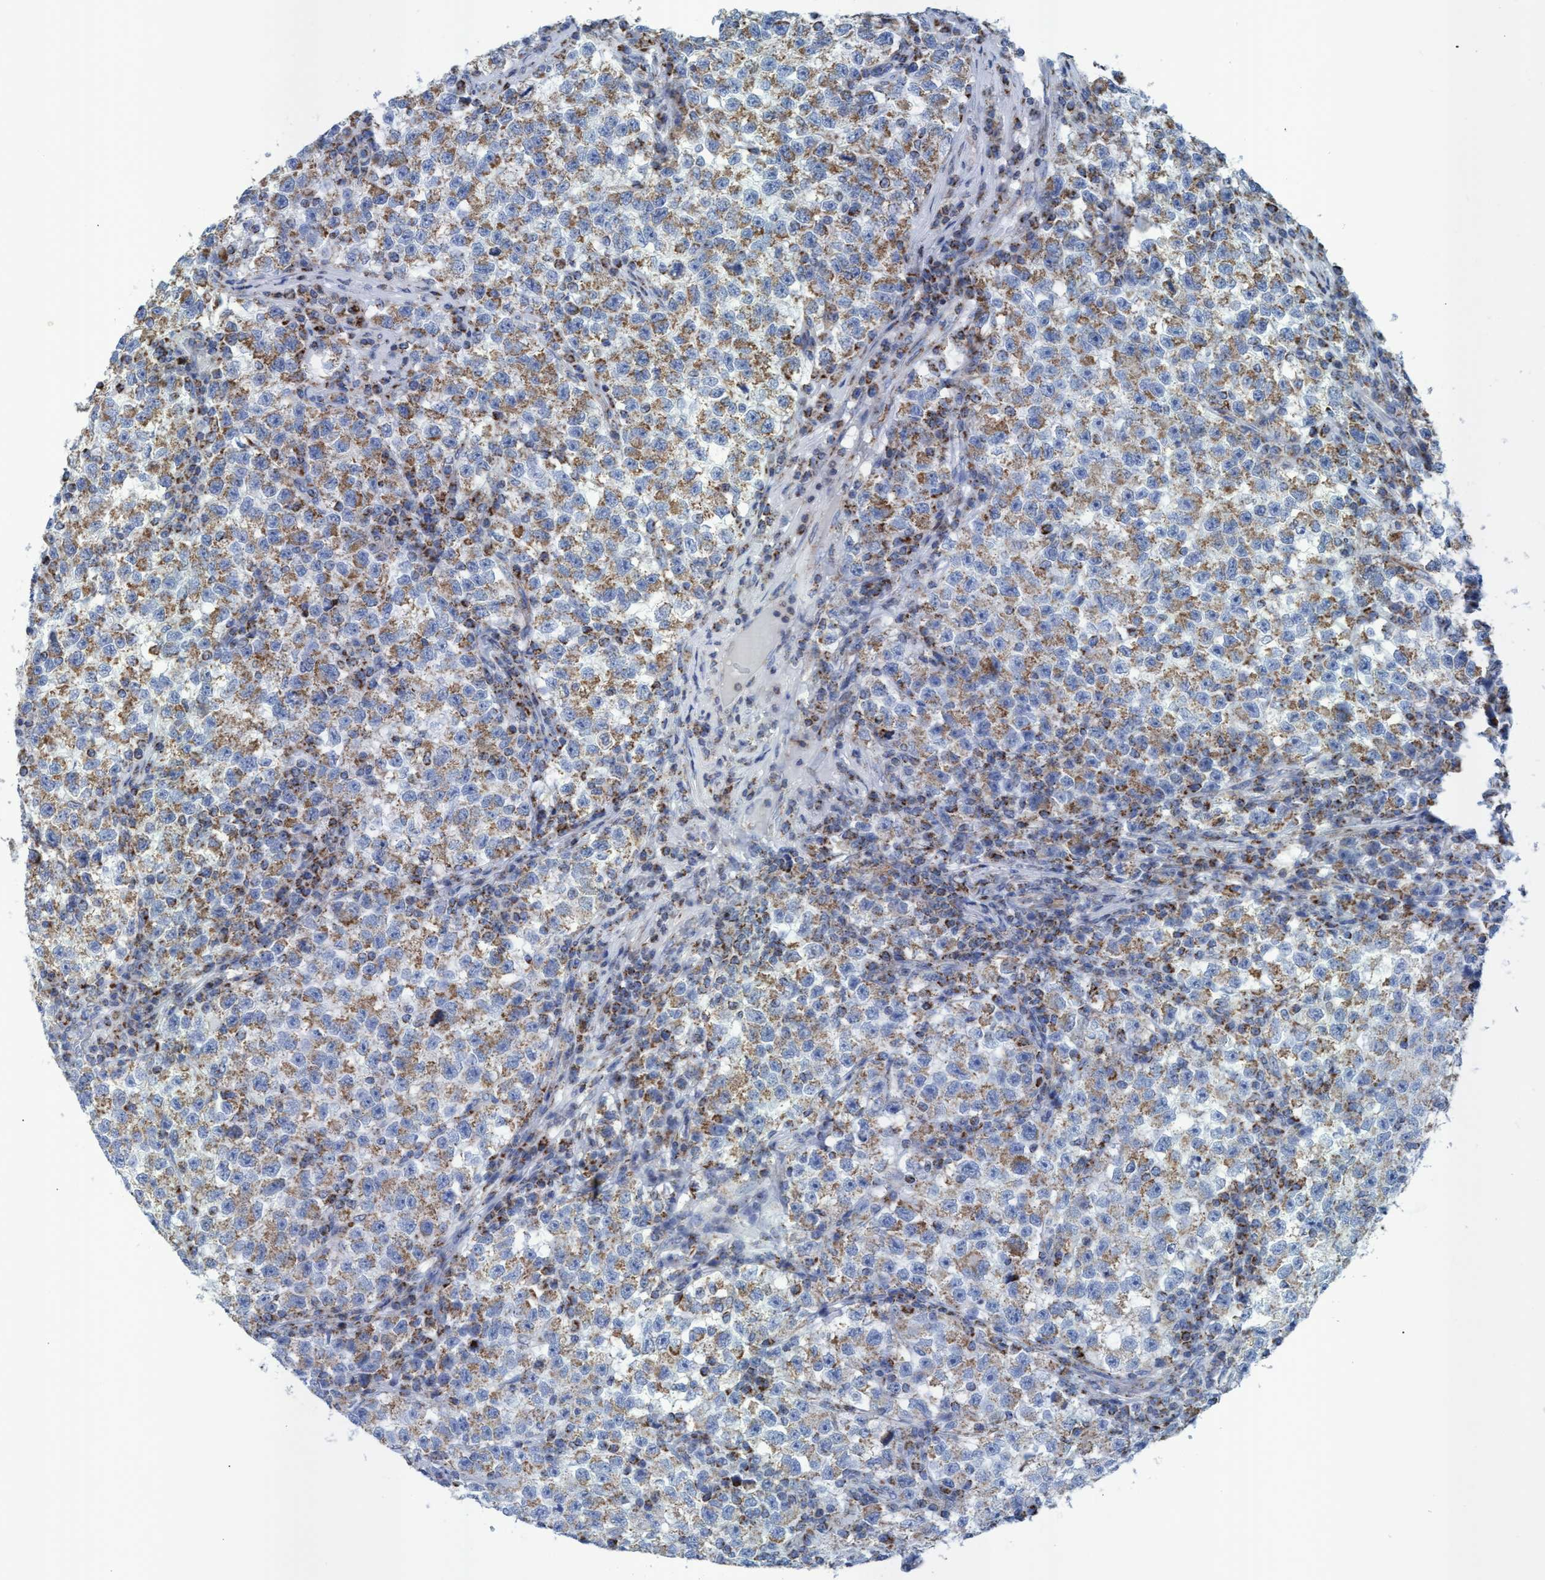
{"staining": {"intensity": "moderate", "quantity": ">75%", "location": "cytoplasmic/membranous"}, "tissue": "testis cancer", "cell_type": "Tumor cells", "image_type": "cancer", "snomed": [{"axis": "morphology", "description": "Seminoma, NOS"}, {"axis": "topography", "description": "Testis"}], "caption": "Testis cancer (seminoma) stained with a brown dye displays moderate cytoplasmic/membranous positive expression in approximately >75% of tumor cells.", "gene": "GGA3", "patient": {"sex": "male", "age": 22}}